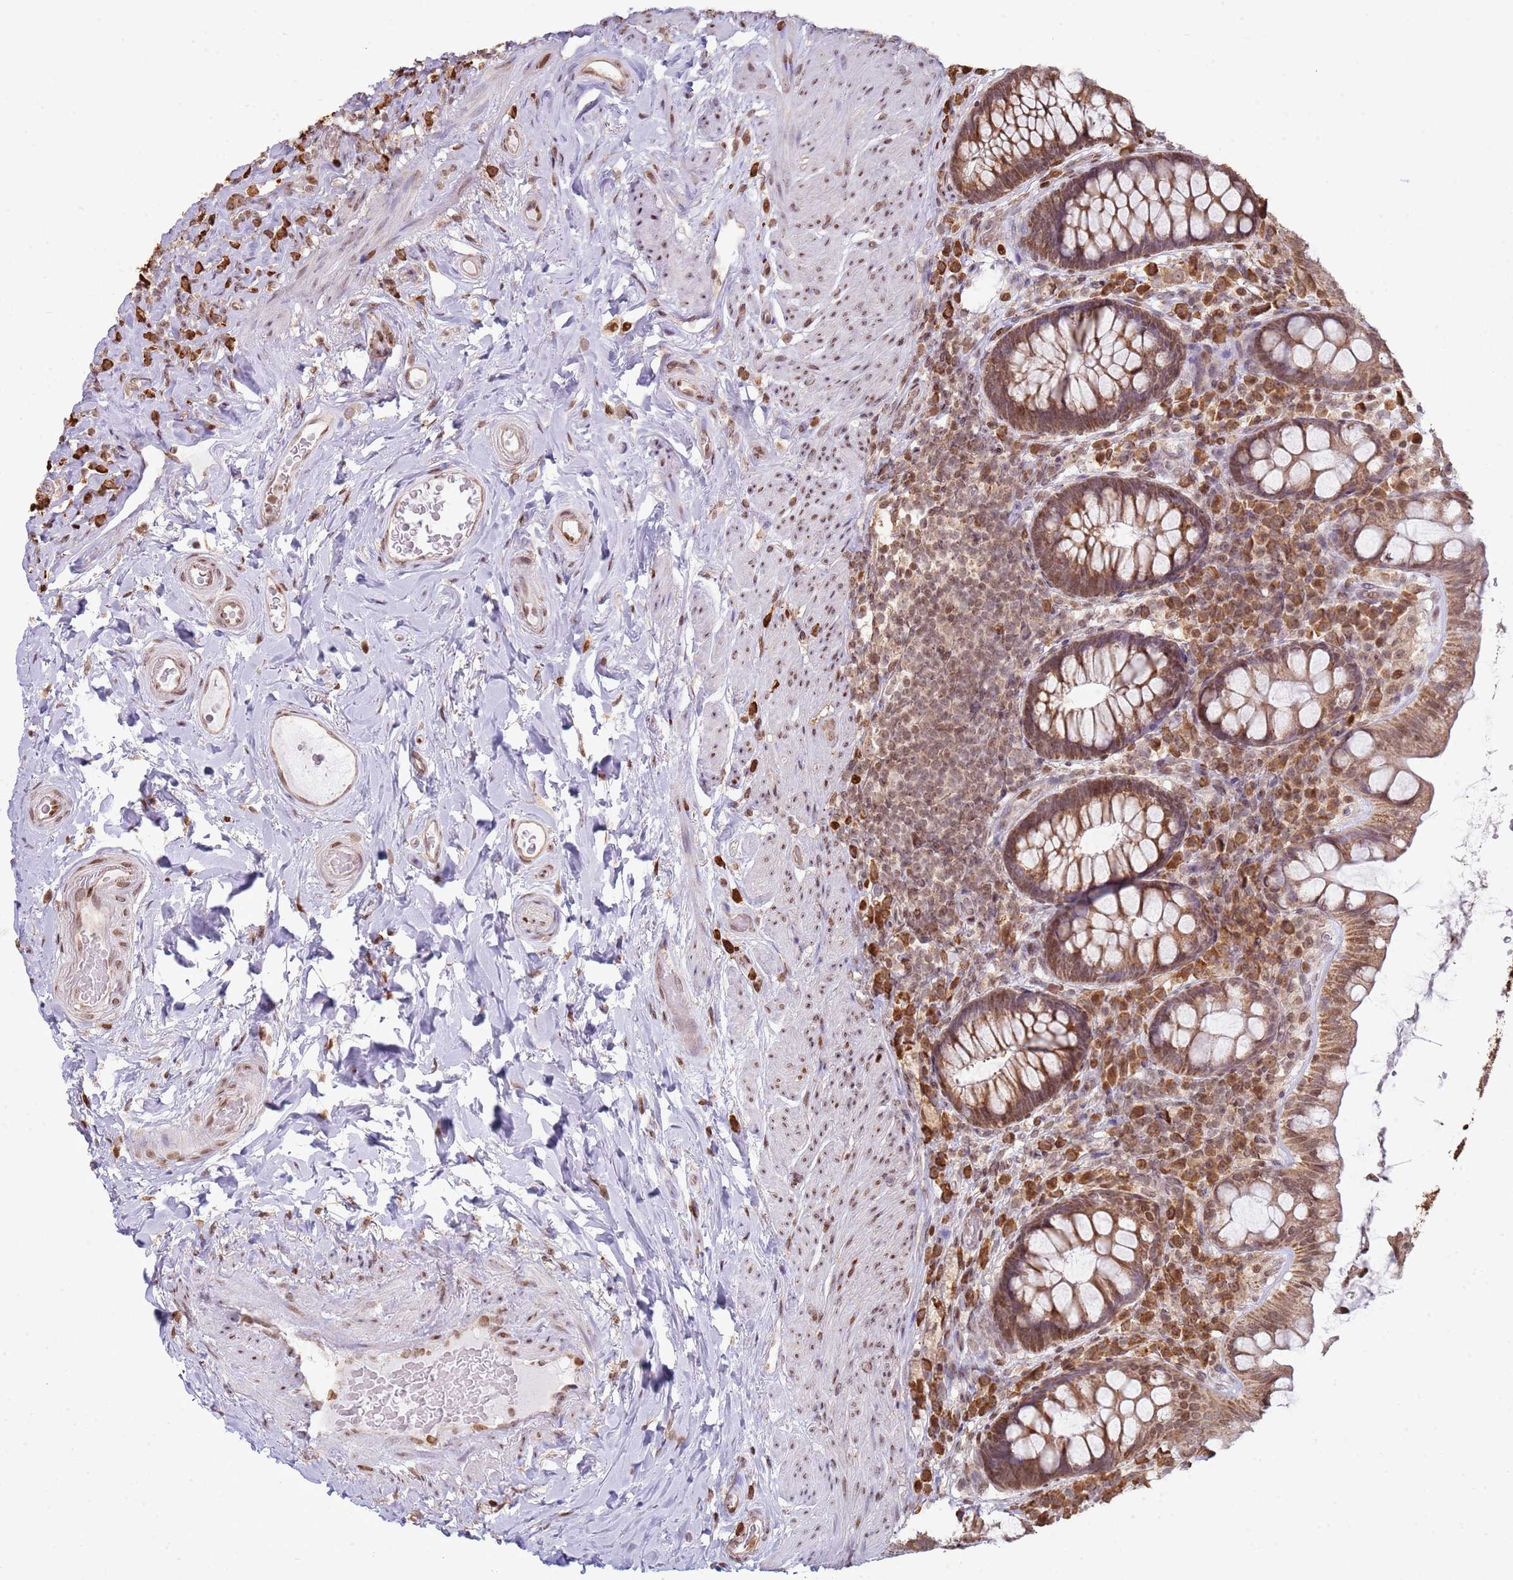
{"staining": {"intensity": "moderate", "quantity": ">75%", "location": "cytoplasmic/membranous"}, "tissue": "rectum", "cell_type": "Glandular cells", "image_type": "normal", "snomed": [{"axis": "morphology", "description": "Normal tissue, NOS"}, {"axis": "topography", "description": "Rectum"}, {"axis": "topography", "description": "Peripheral nerve tissue"}], "caption": "A medium amount of moderate cytoplasmic/membranous positivity is seen in approximately >75% of glandular cells in unremarkable rectum. Using DAB (brown) and hematoxylin (blue) stains, captured at high magnification using brightfield microscopy.", "gene": "SCAF1", "patient": {"sex": "female", "age": 69}}